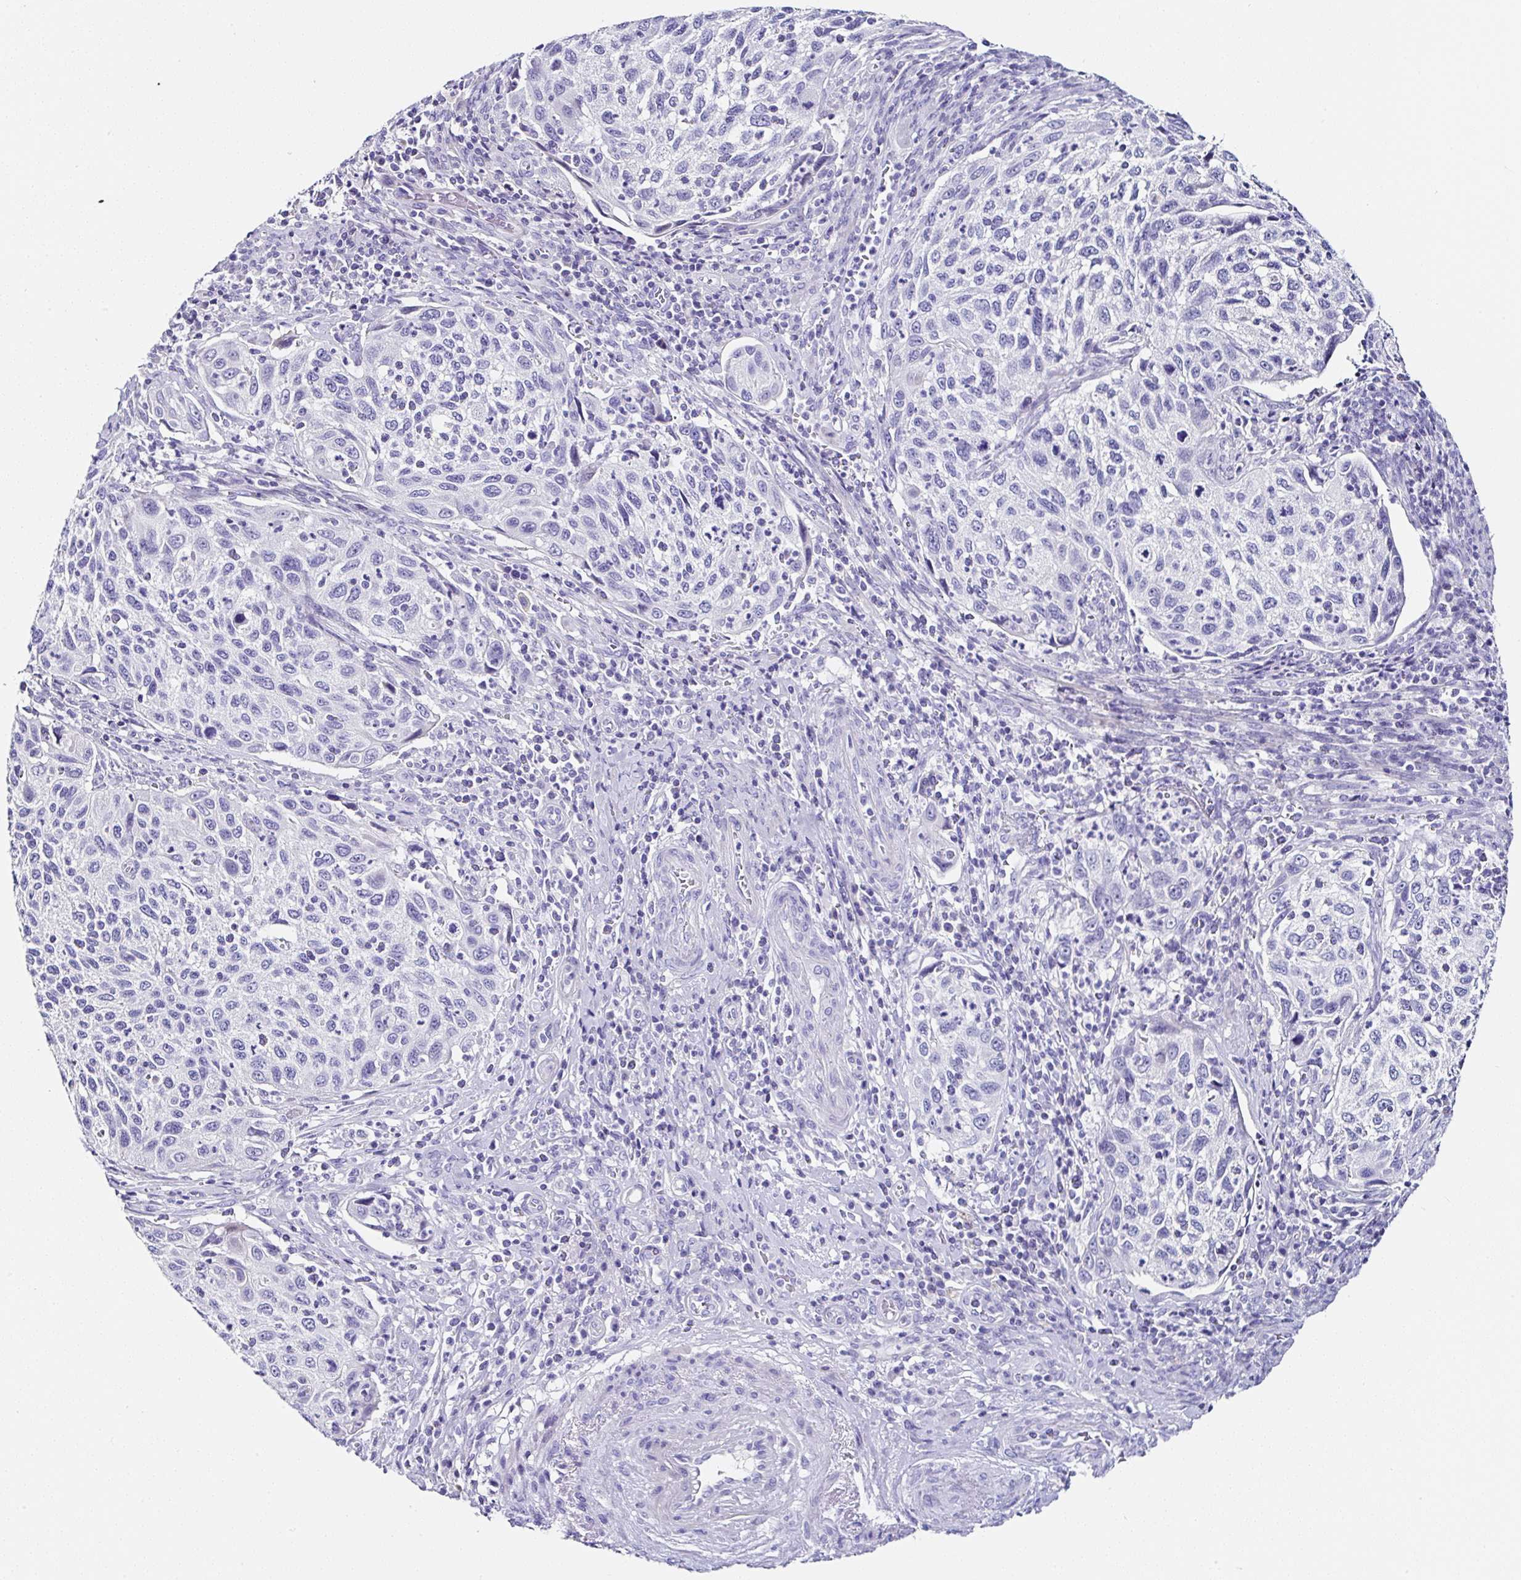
{"staining": {"intensity": "weak", "quantity": "<25%", "location": "cytoplasmic/membranous"}, "tissue": "cervical cancer", "cell_type": "Tumor cells", "image_type": "cancer", "snomed": [{"axis": "morphology", "description": "Squamous cell carcinoma, NOS"}, {"axis": "topography", "description": "Cervix"}], "caption": "IHC of cervical cancer shows no staining in tumor cells. Nuclei are stained in blue.", "gene": "UGT3A1", "patient": {"sex": "female", "age": 70}}